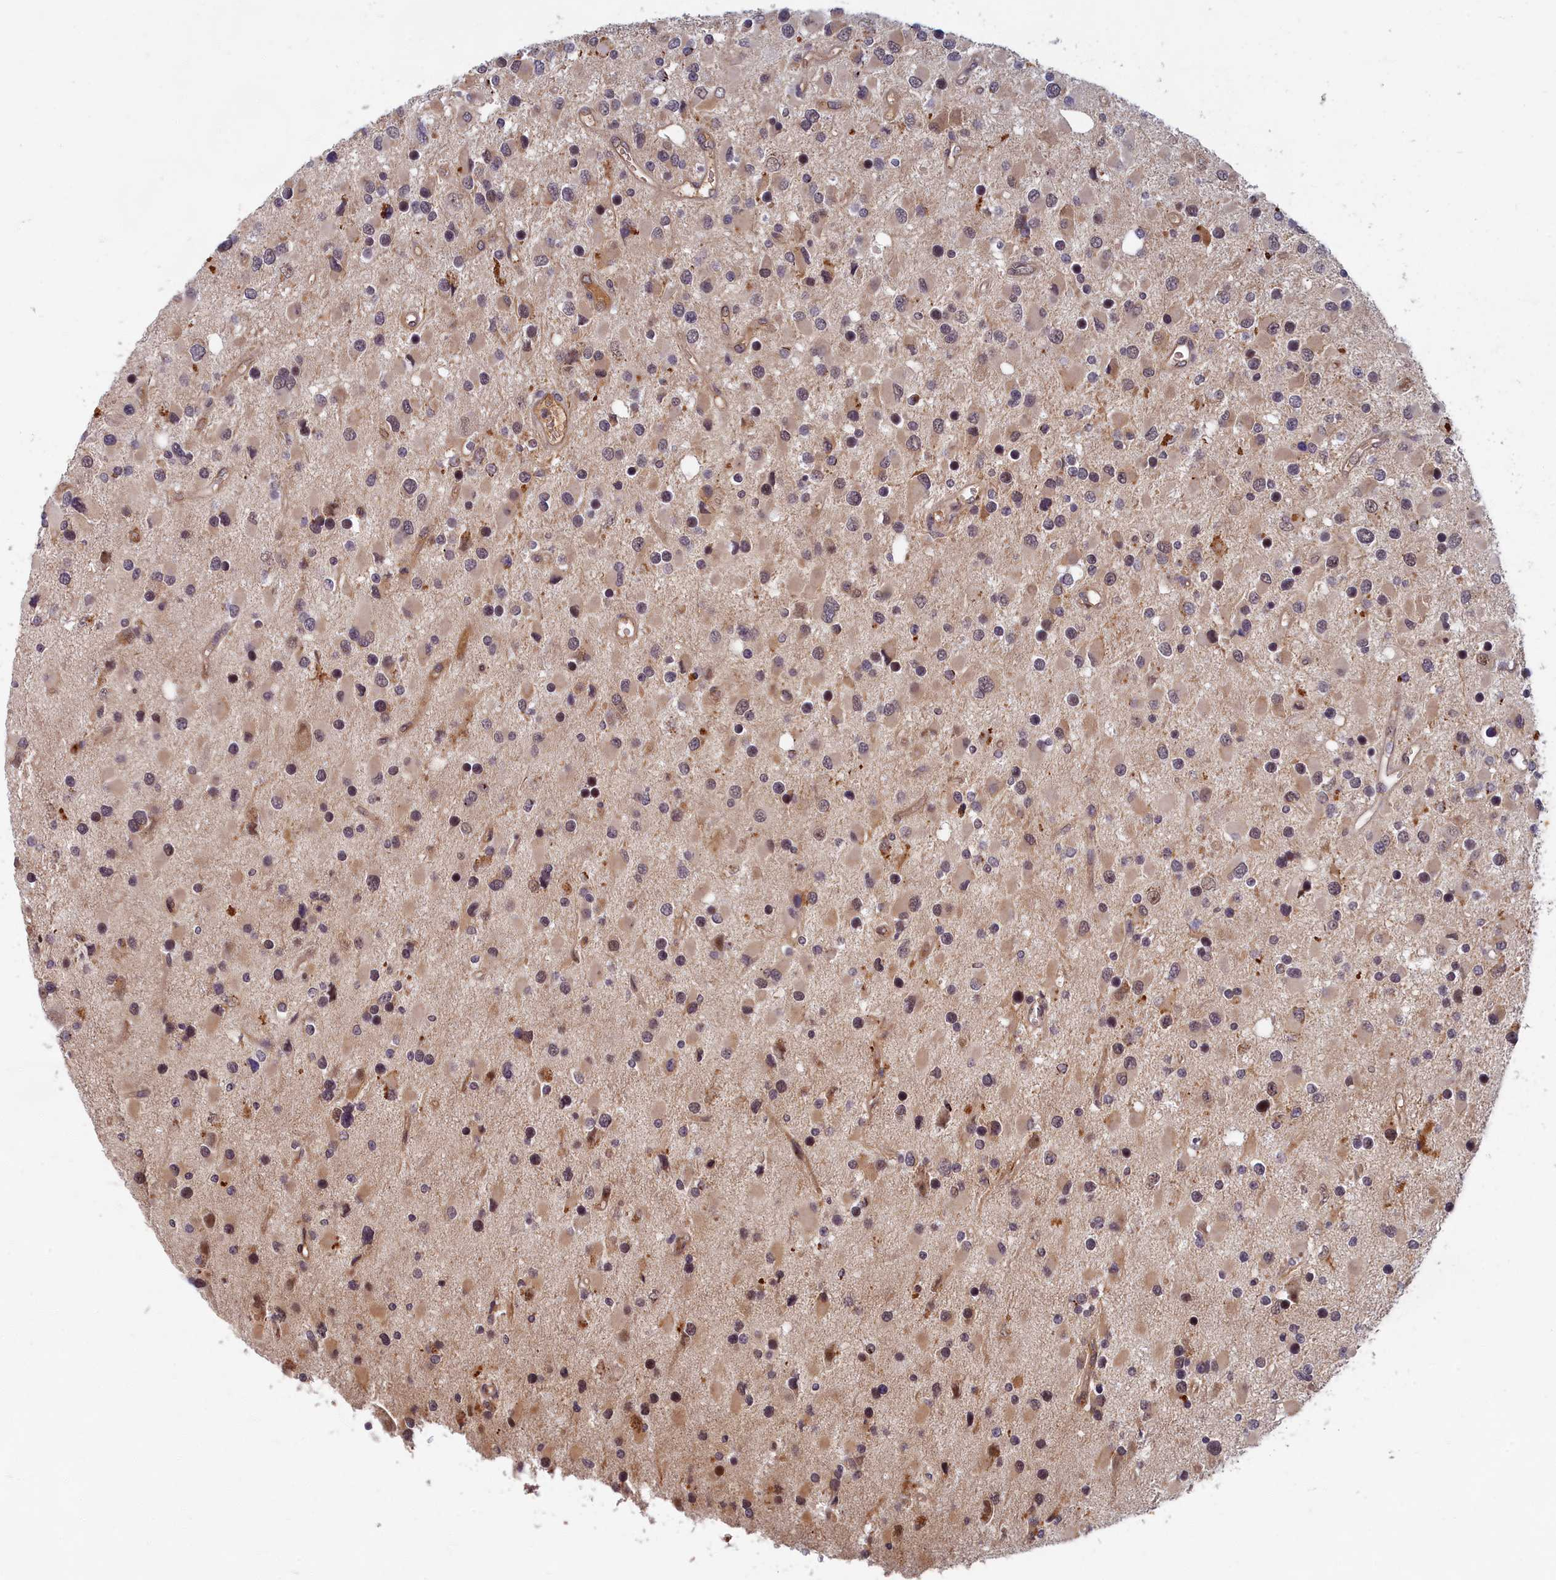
{"staining": {"intensity": "negative", "quantity": "none", "location": "none"}, "tissue": "glioma", "cell_type": "Tumor cells", "image_type": "cancer", "snomed": [{"axis": "morphology", "description": "Glioma, malignant, High grade"}, {"axis": "topography", "description": "Brain"}], "caption": "IHC of human glioma shows no expression in tumor cells. (DAB (3,3'-diaminobenzidine) immunohistochemistry (IHC) visualized using brightfield microscopy, high magnification).", "gene": "EARS2", "patient": {"sex": "male", "age": 53}}